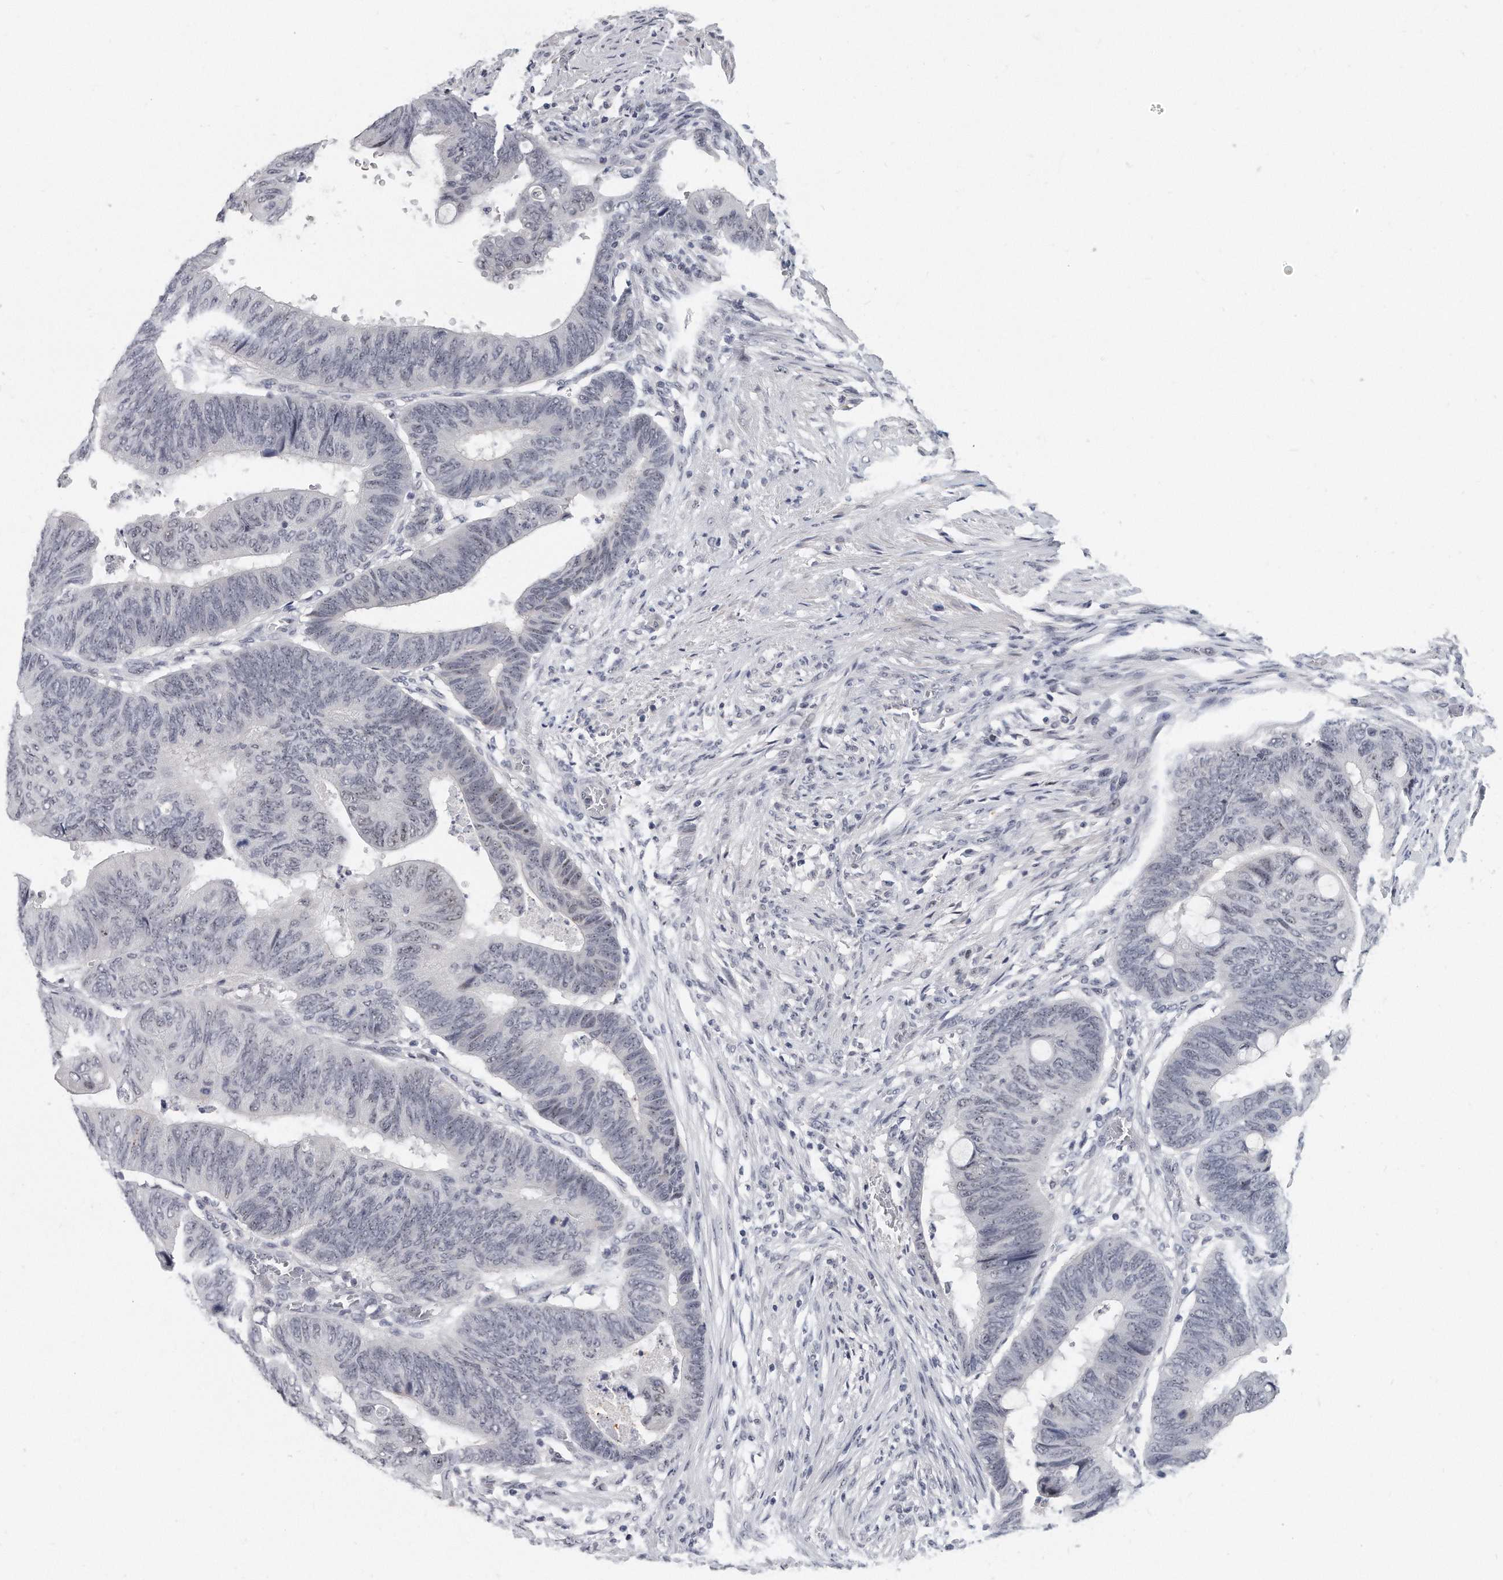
{"staining": {"intensity": "negative", "quantity": "none", "location": "none"}, "tissue": "colorectal cancer", "cell_type": "Tumor cells", "image_type": "cancer", "snomed": [{"axis": "morphology", "description": "Normal tissue, NOS"}, {"axis": "morphology", "description": "Adenocarcinoma, NOS"}, {"axis": "topography", "description": "Rectum"}, {"axis": "topography", "description": "Peripheral nerve tissue"}], "caption": "Tumor cells show no significant protein positivity in colorectal cancer.", "gene": "TFCP2L1", "patient": {"sex": "male", "age": 92}}